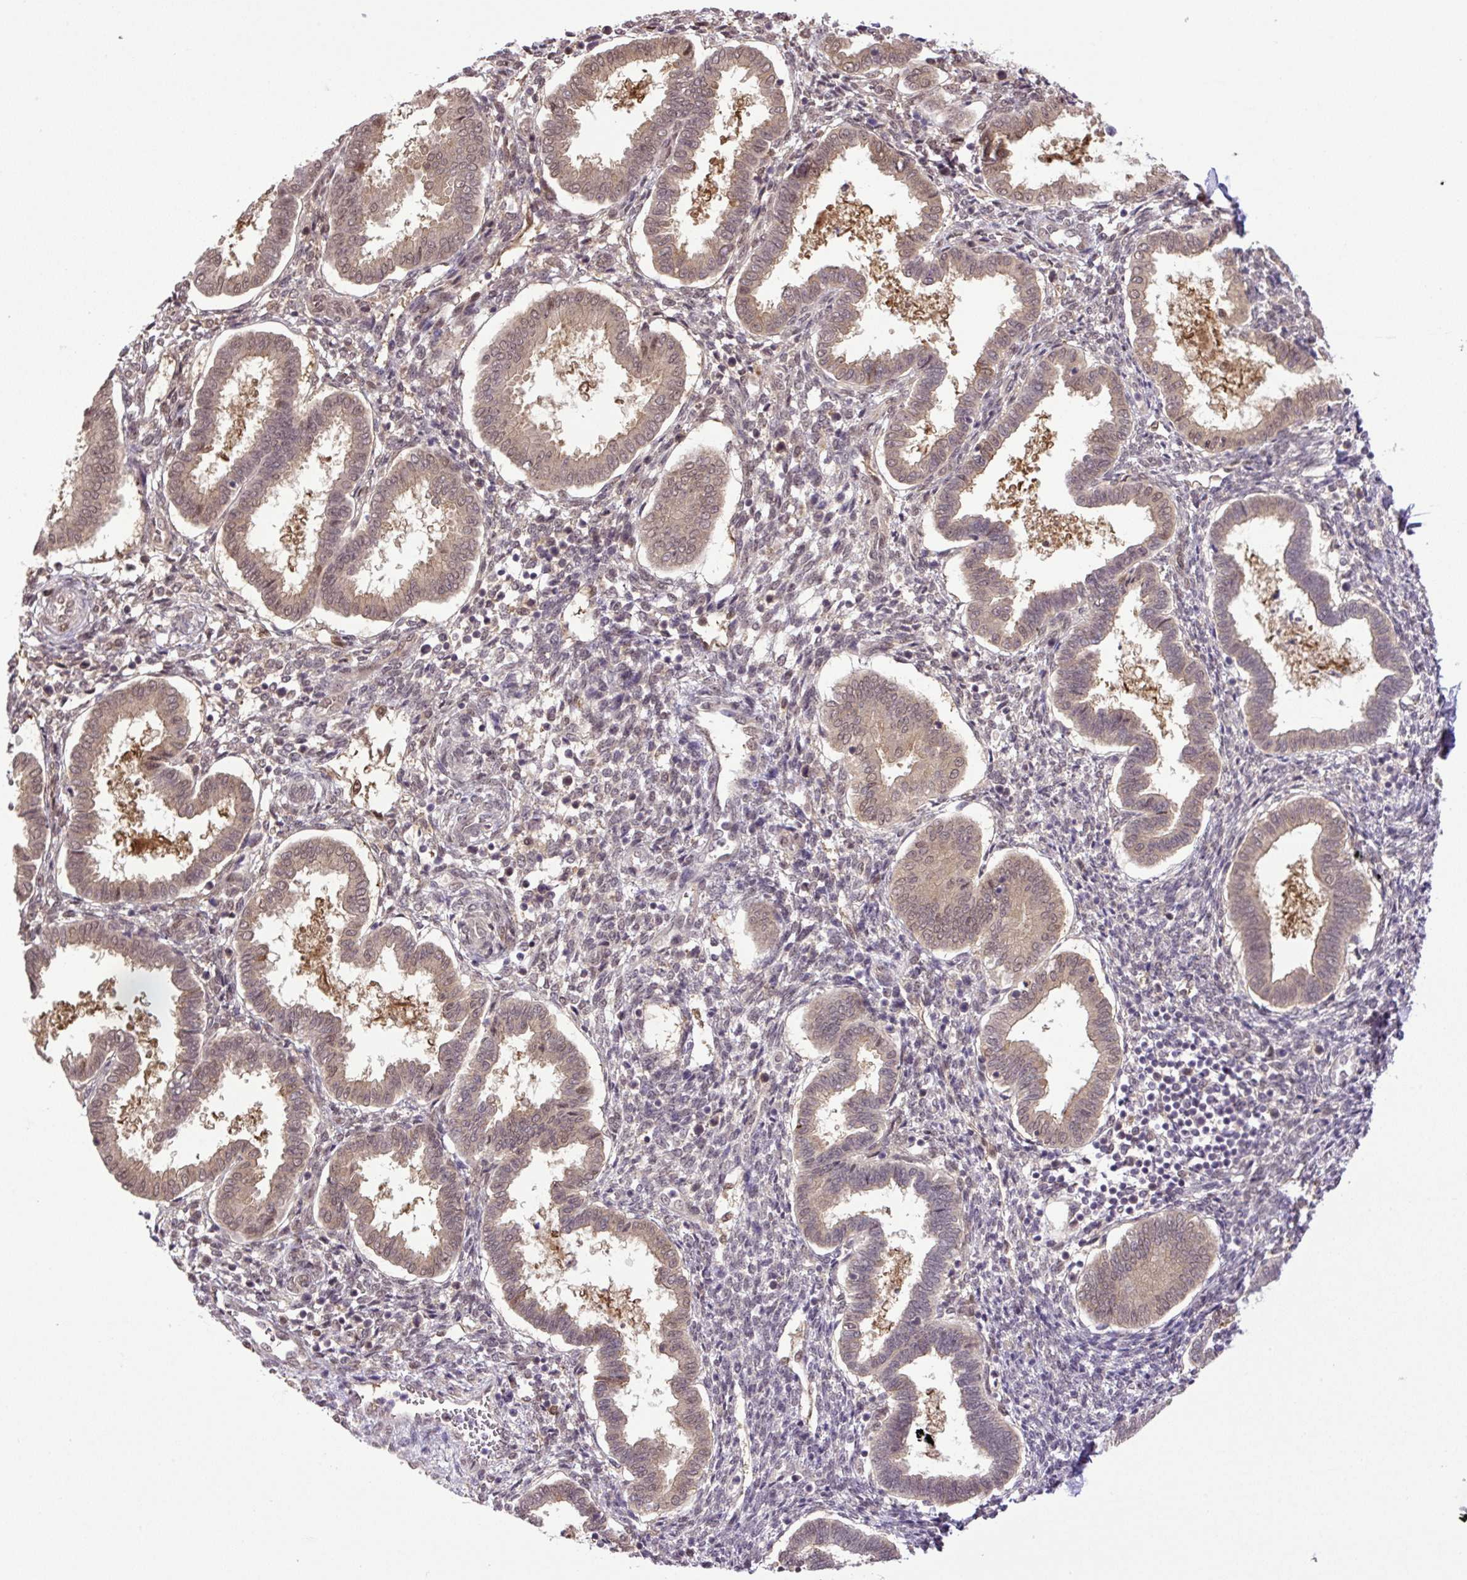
{"staining": {"intensity": "negative", "quantity": "none", "location": "none"}, "tissue": "endometrium", "cell_type": "Cells in endometrial stroma", "image_type": "normal", "snomed": [{"axis": "morphology", "description": "Normal tissue, NOS"}, {"axis": "topography", "description": "Endometrium"}], "caption": "This photomicrograph is of normal endometrium stained with immunohistochemistry (IHC) to label a protein in brown with the nuclei are counter-stained blue. There is no expression in cells in endometrial stroma.", "gene": "SGTA", "patient": {"sex": "female", "age": 24}}